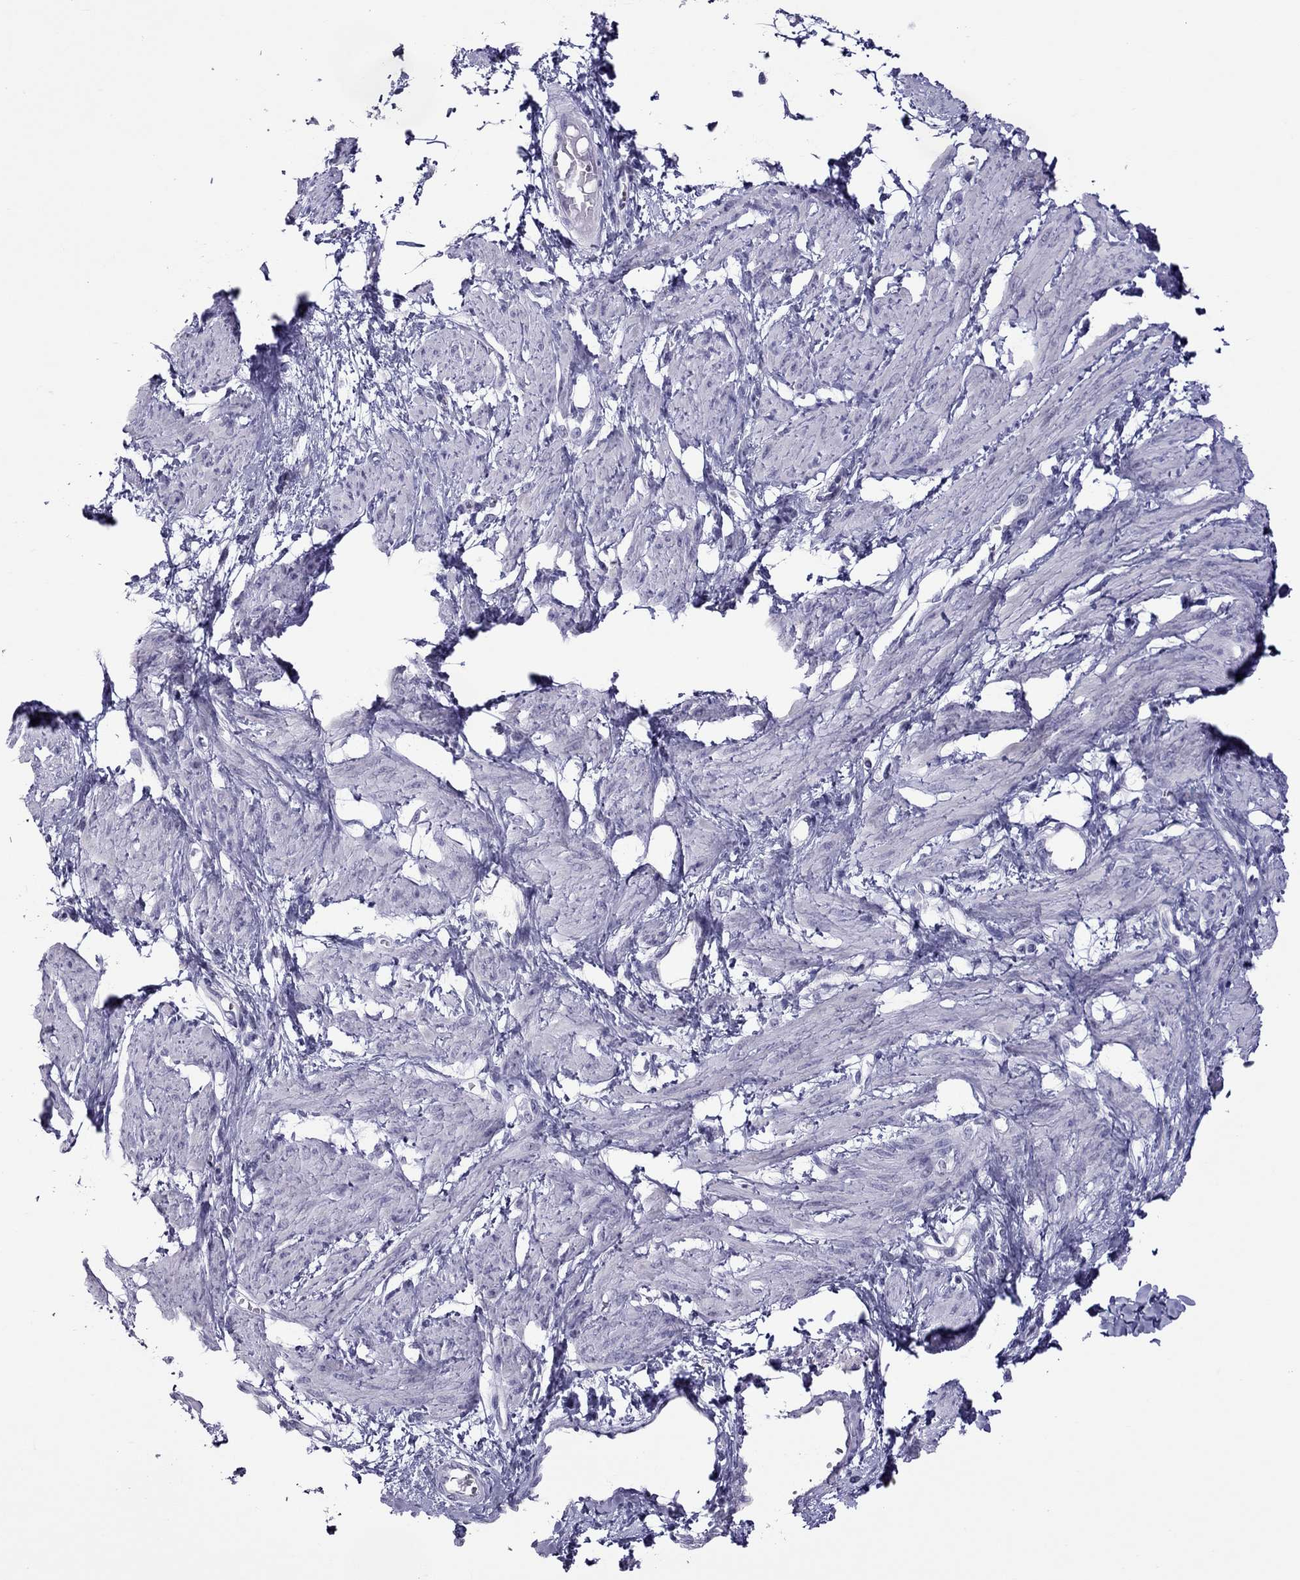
{"staining": {"intensity": "negative", "quantity": "none", "location": "none"}, "tissue": "smooth muscle", "cell_type": "Smooth muscle cells", "image_type": "normal", "snomed": [{"axis": "morphology", "description": "Normal tissue, NOS"}, {"axis": "topography", "description": "Smooth muscle"}, {"axis": "topography", "description": "Uterus"}], "caption": "Micrograph shows no protein expression in smooth muscle cells of unremarkable smooth muscle.", "gene": "TEX14", "patient": {"sex": "female", "age": 39}}